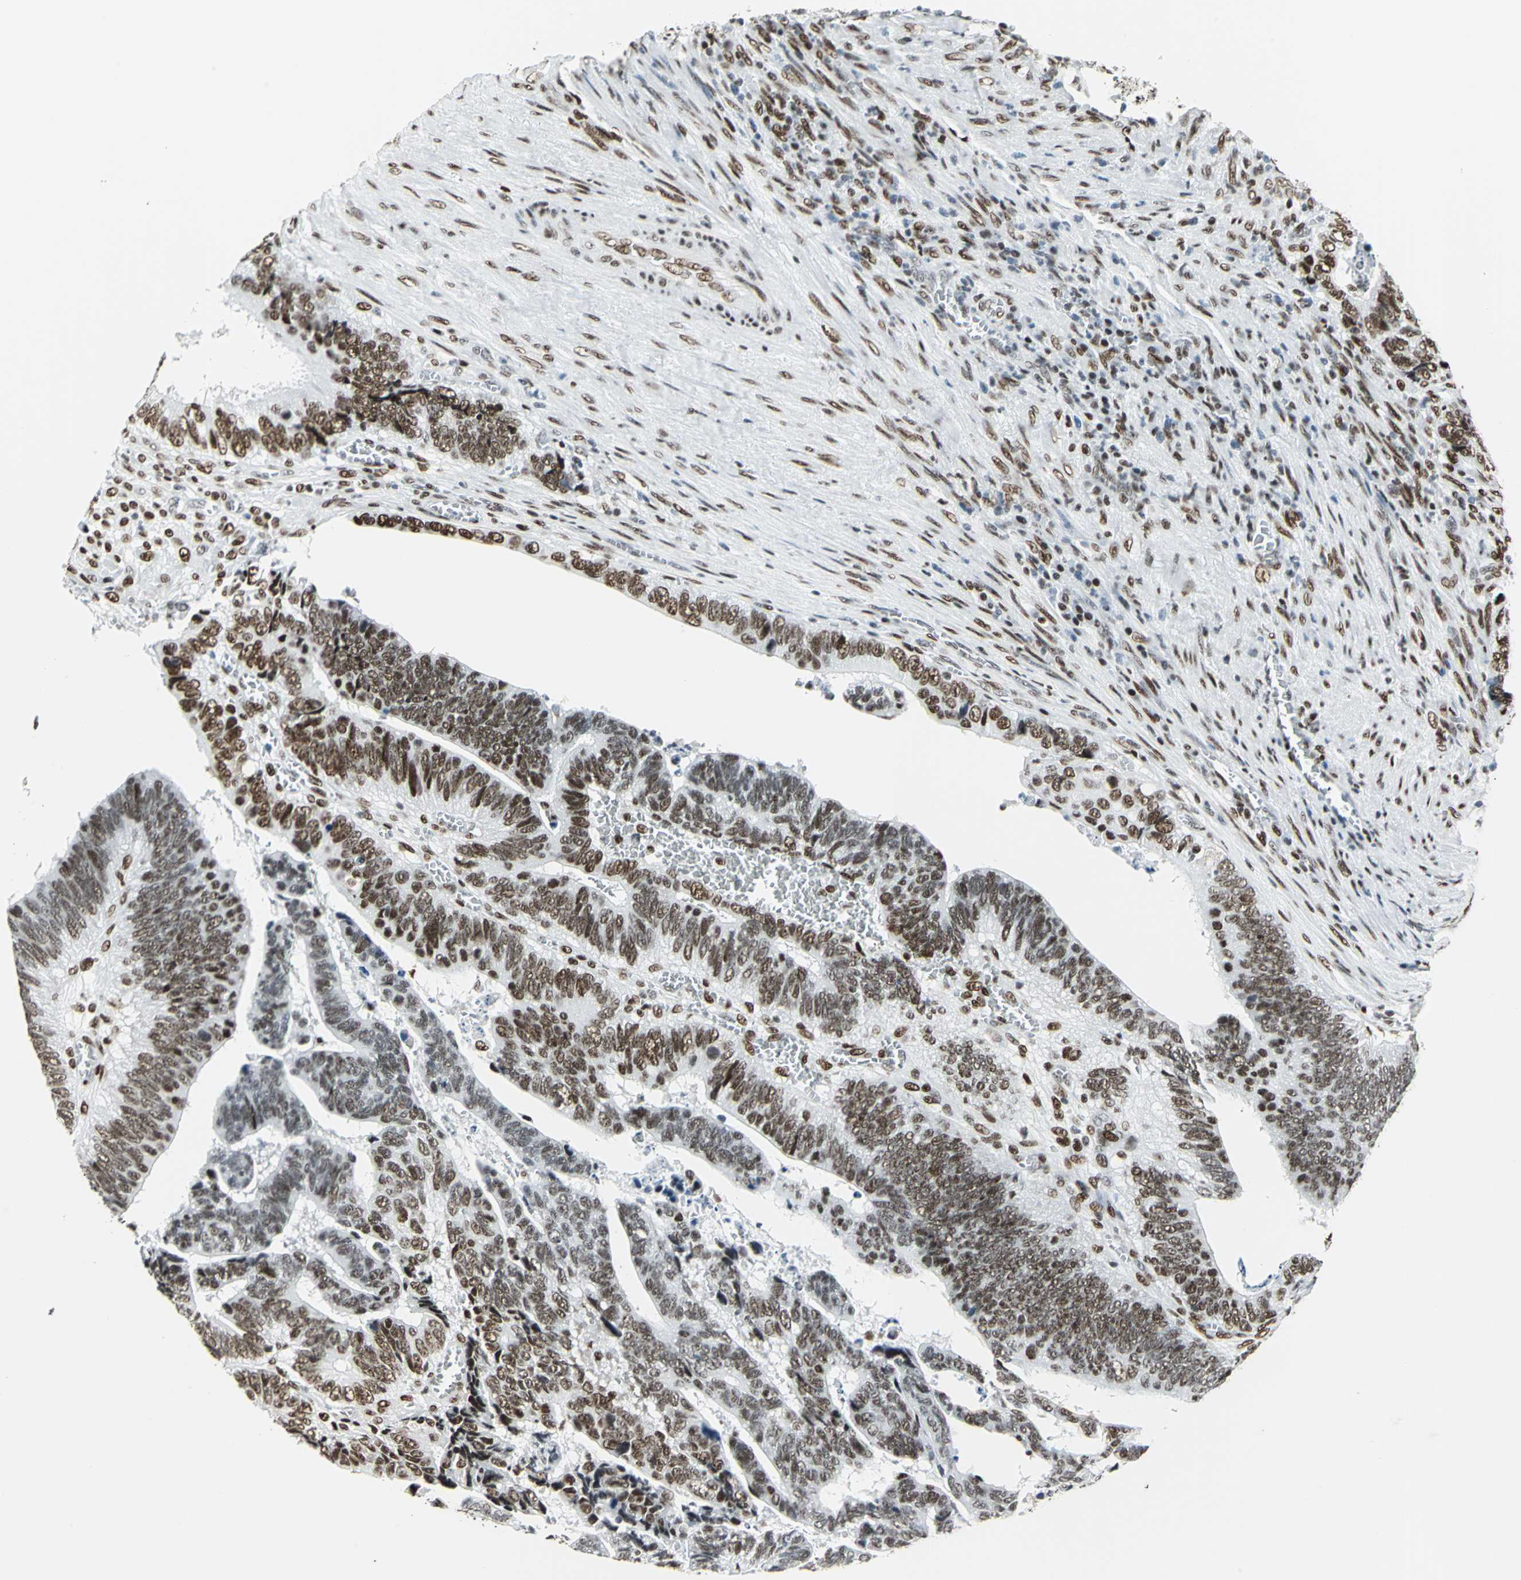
{"staining": {"intensity": "strong", "quantity": ">75%", "location": "nuclear"}, "tissue": "colorectal cancer", "cell_type": "Tumor cells", "image_type": "cancer", "snomed": [{"axis": "morphology", "description": "Adenocarcinoma, NOS"}, {"axis": "topography", "description": "Colon"}], "caption": "This photomicrograph exhibits IHC staining of colorectal cancer (adenocarcinoma), with high strong nuclear expression in approximately >75% of tumor cells.", "gene": "HDAC2", "patient": {"sex": "male", "age": 72}}